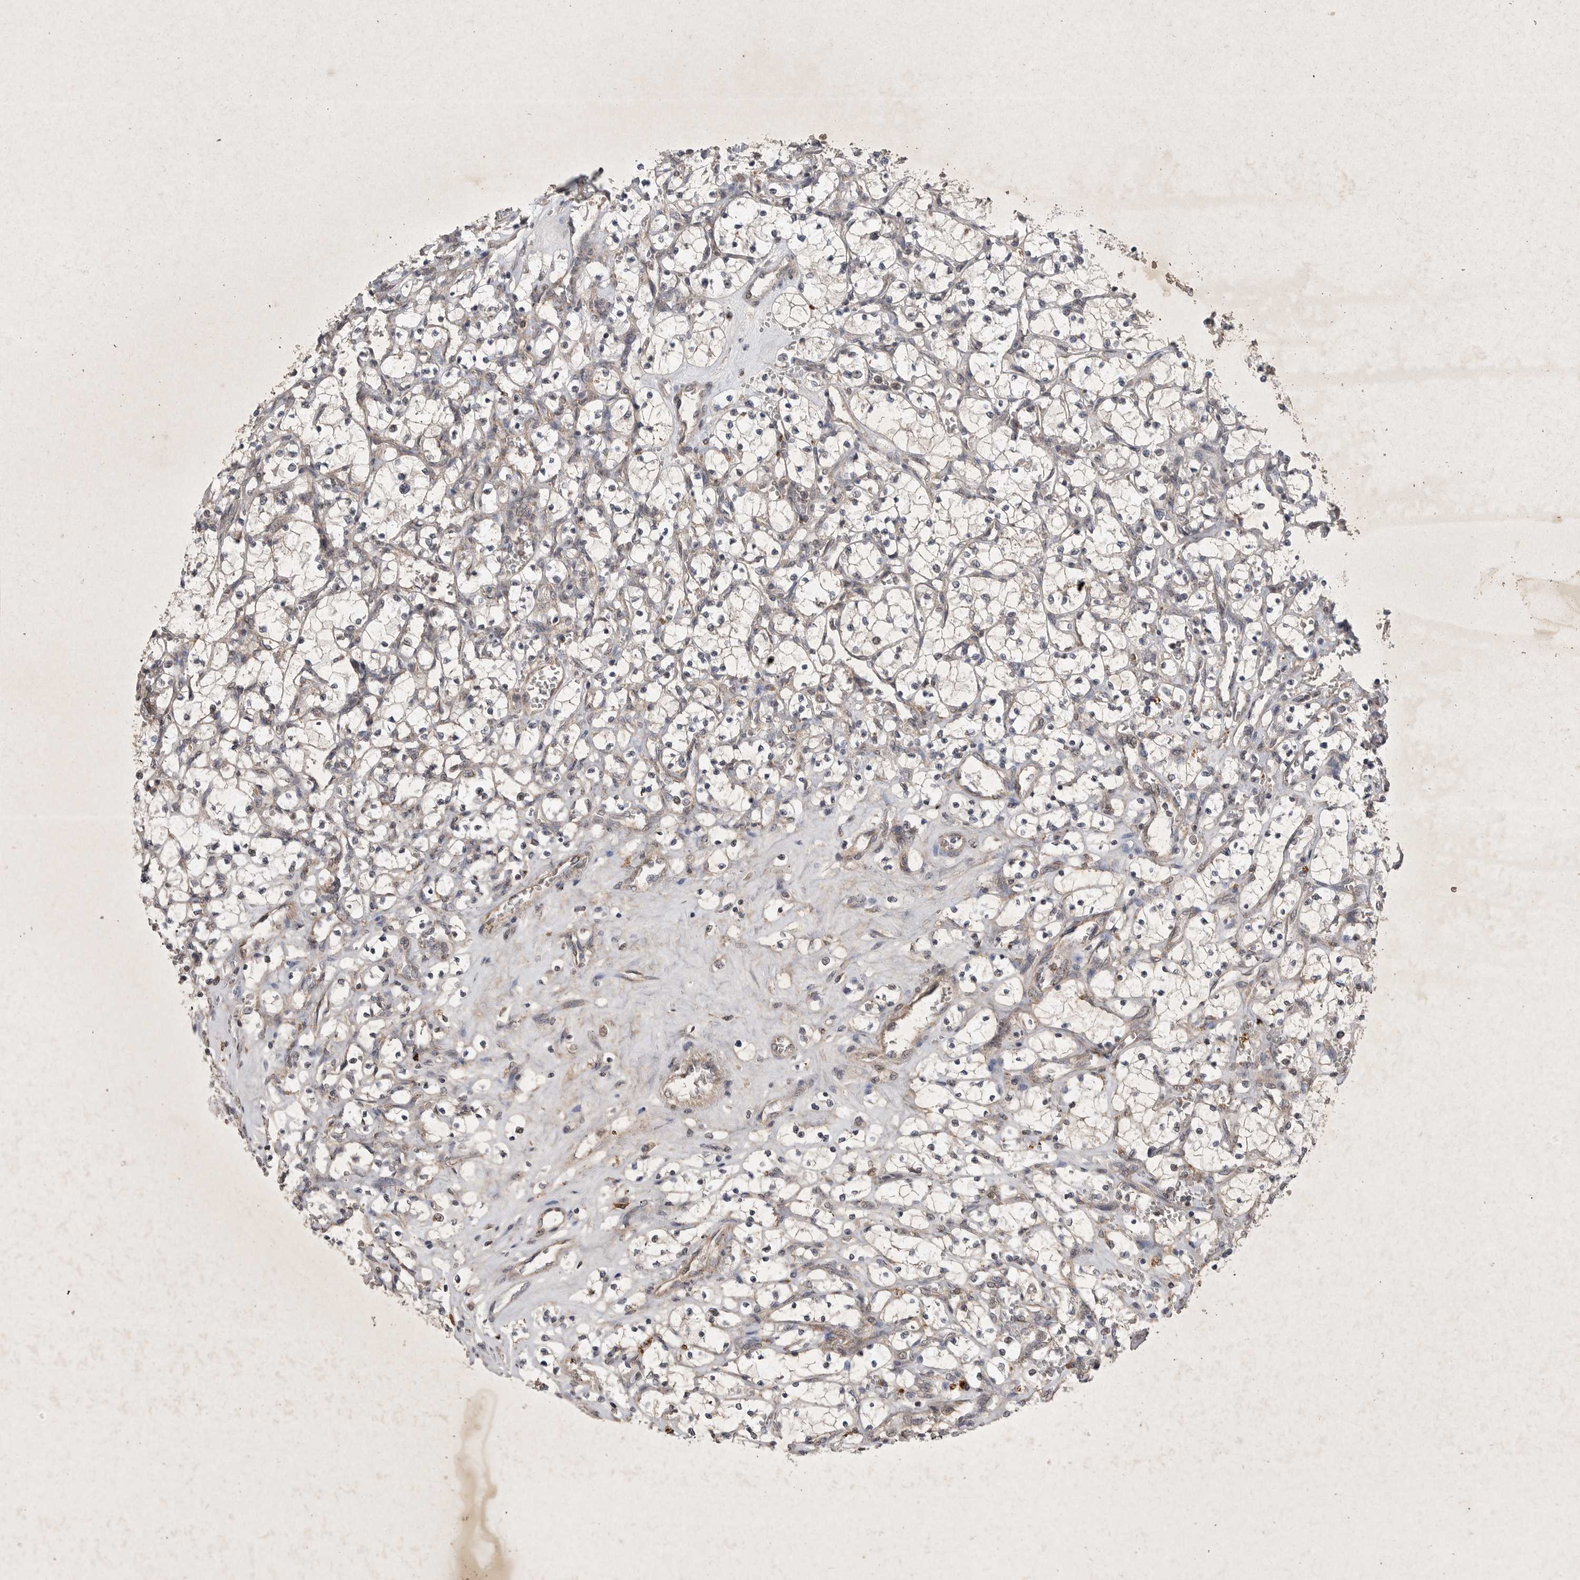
{"staining": {"intensity": "negative", "quantity": "none", "location": "none"}, "tissue": "renal cancer", "cell_type": "Tumor cells", "image_type": "cancer", "snomed": [{"axis": "morphology", "description": "Adenocarcinoma, NOS"}, {"axis": "topography", "description": "Kidney"}], "caption": "The micrograph demonstrates no staining of tumor cells in renal adenocarcinoma. (Brightfield microscopy of DAB (3,3'-diaminobenzidine) immunohistochemistry at high magnification).", "gene": "DDR1", "patient": {"sex": "female", "age": 69}}